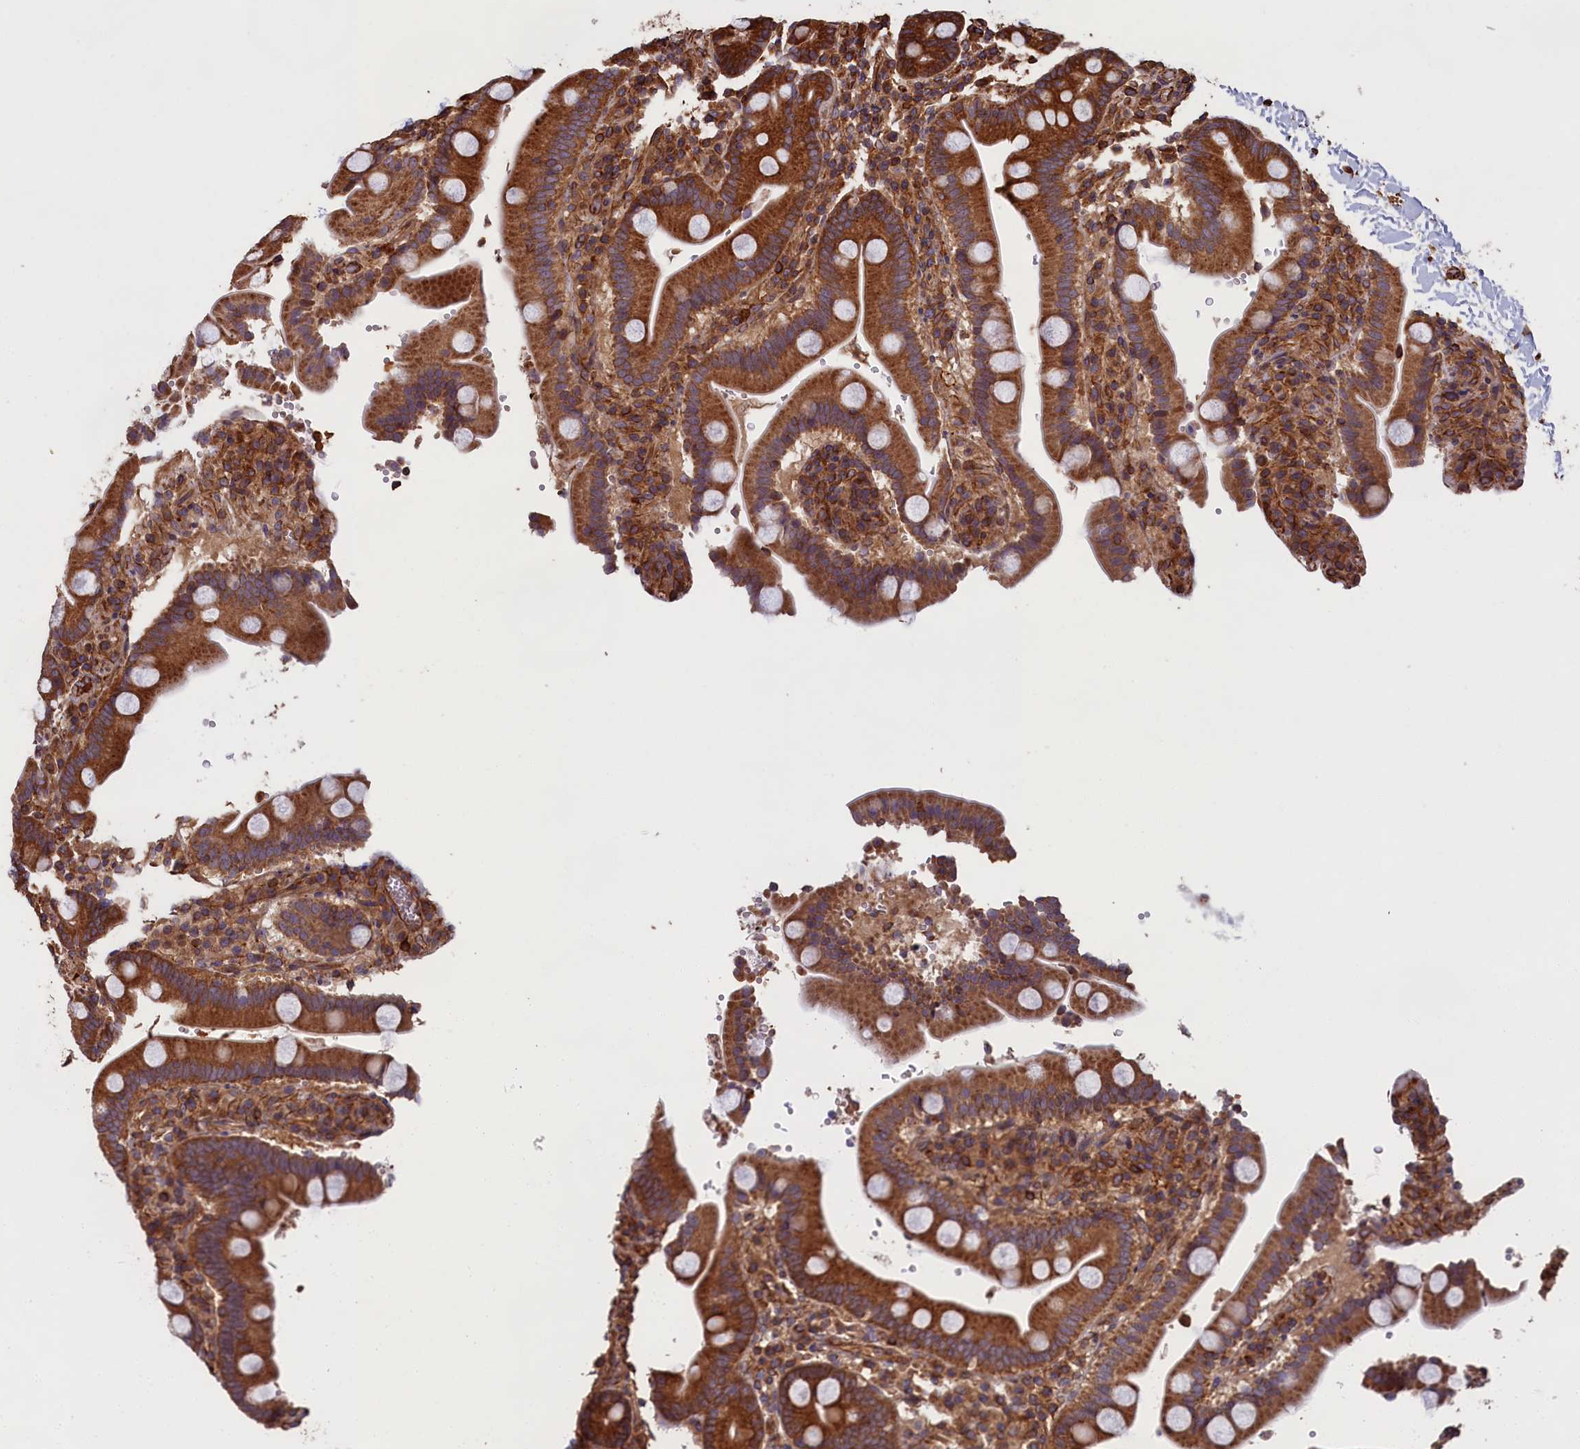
{"staining": {"intensity": "strong", "quantity": ">75%", "location": "cytoplasmic/membranous"}, "tissue": "duodenum", "cell_type": "Glandular cells", "image_type": "normal", "snomed": [{"axis": "morphology", "description": "Normal tissue, NOS"}, {"axis": "topography", "description": "Small intestine, NOS"}], "caption": "Immunohistochemical staining of normal duodenum displays strong cytoplasmic/membranous protein positivity in approximately >75% of glandular cells. The protein is stained brown, and the nuclei are stained in blue (DAB IHC with brightfield microscopy, high magnification).", "gene": "CCDC124", "patient": {"sex": "female", "age": 71}}